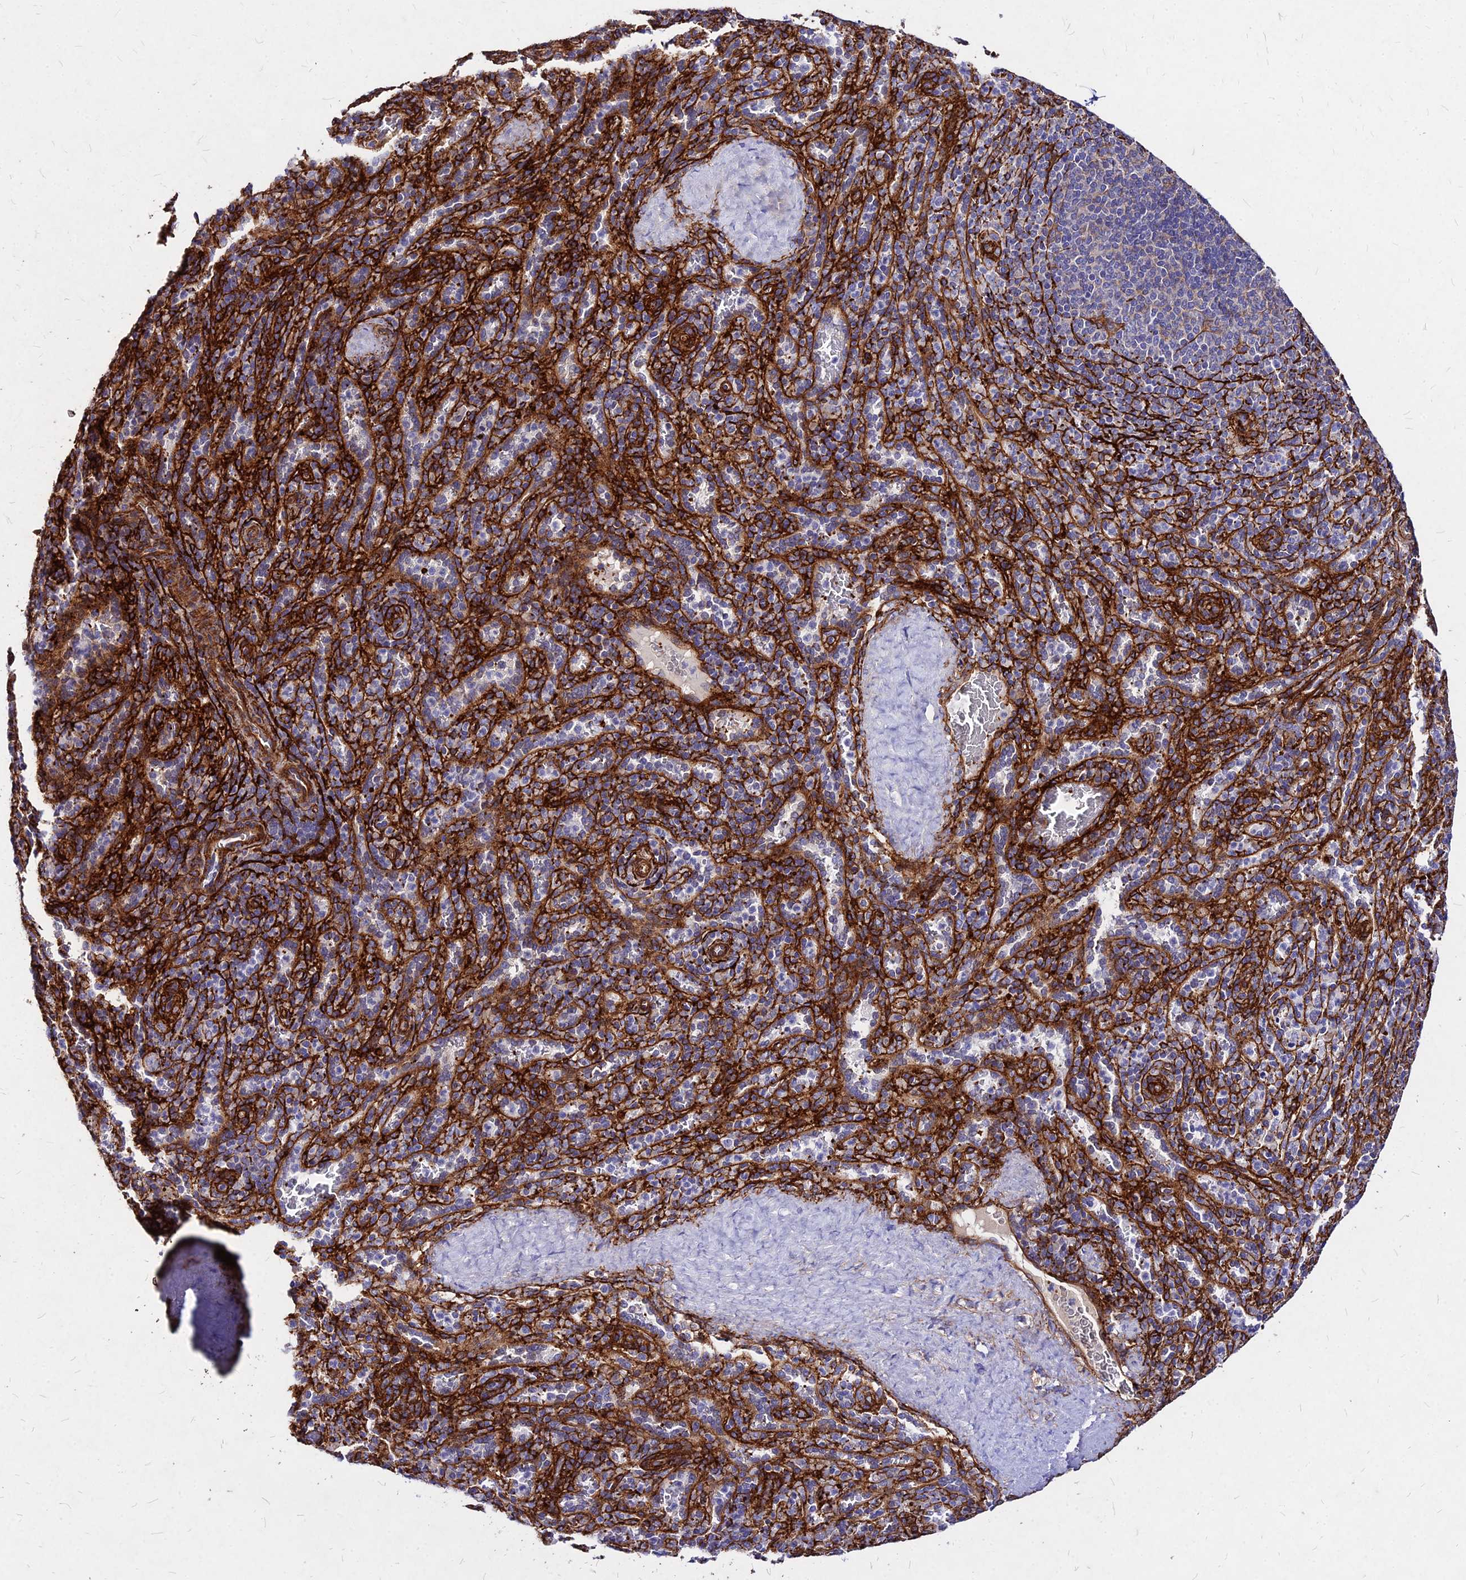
{"staining": {"intensity": "negative", "quantity": "none", "location": "none"}, "tissue": "spleen", "cell_type": "Cells in red pulp", "image_type": "normal", "snomed": [{"axis": "morphology", "description": "Normal tissue, NOS"}, {"axis": "topography", "description": "Spleen"}], "caption": "There is no significant expression in cells in red pulp of spleen. The staining was performed using DAB (3,3'-diaminobenzidine) to visualize the protein expression in brown, while the nuclei were stained in blue with hematoxylin (Magnification: 20x).", "gene": "EFCC1", "patient": {"sex": "male", "age": 36}}